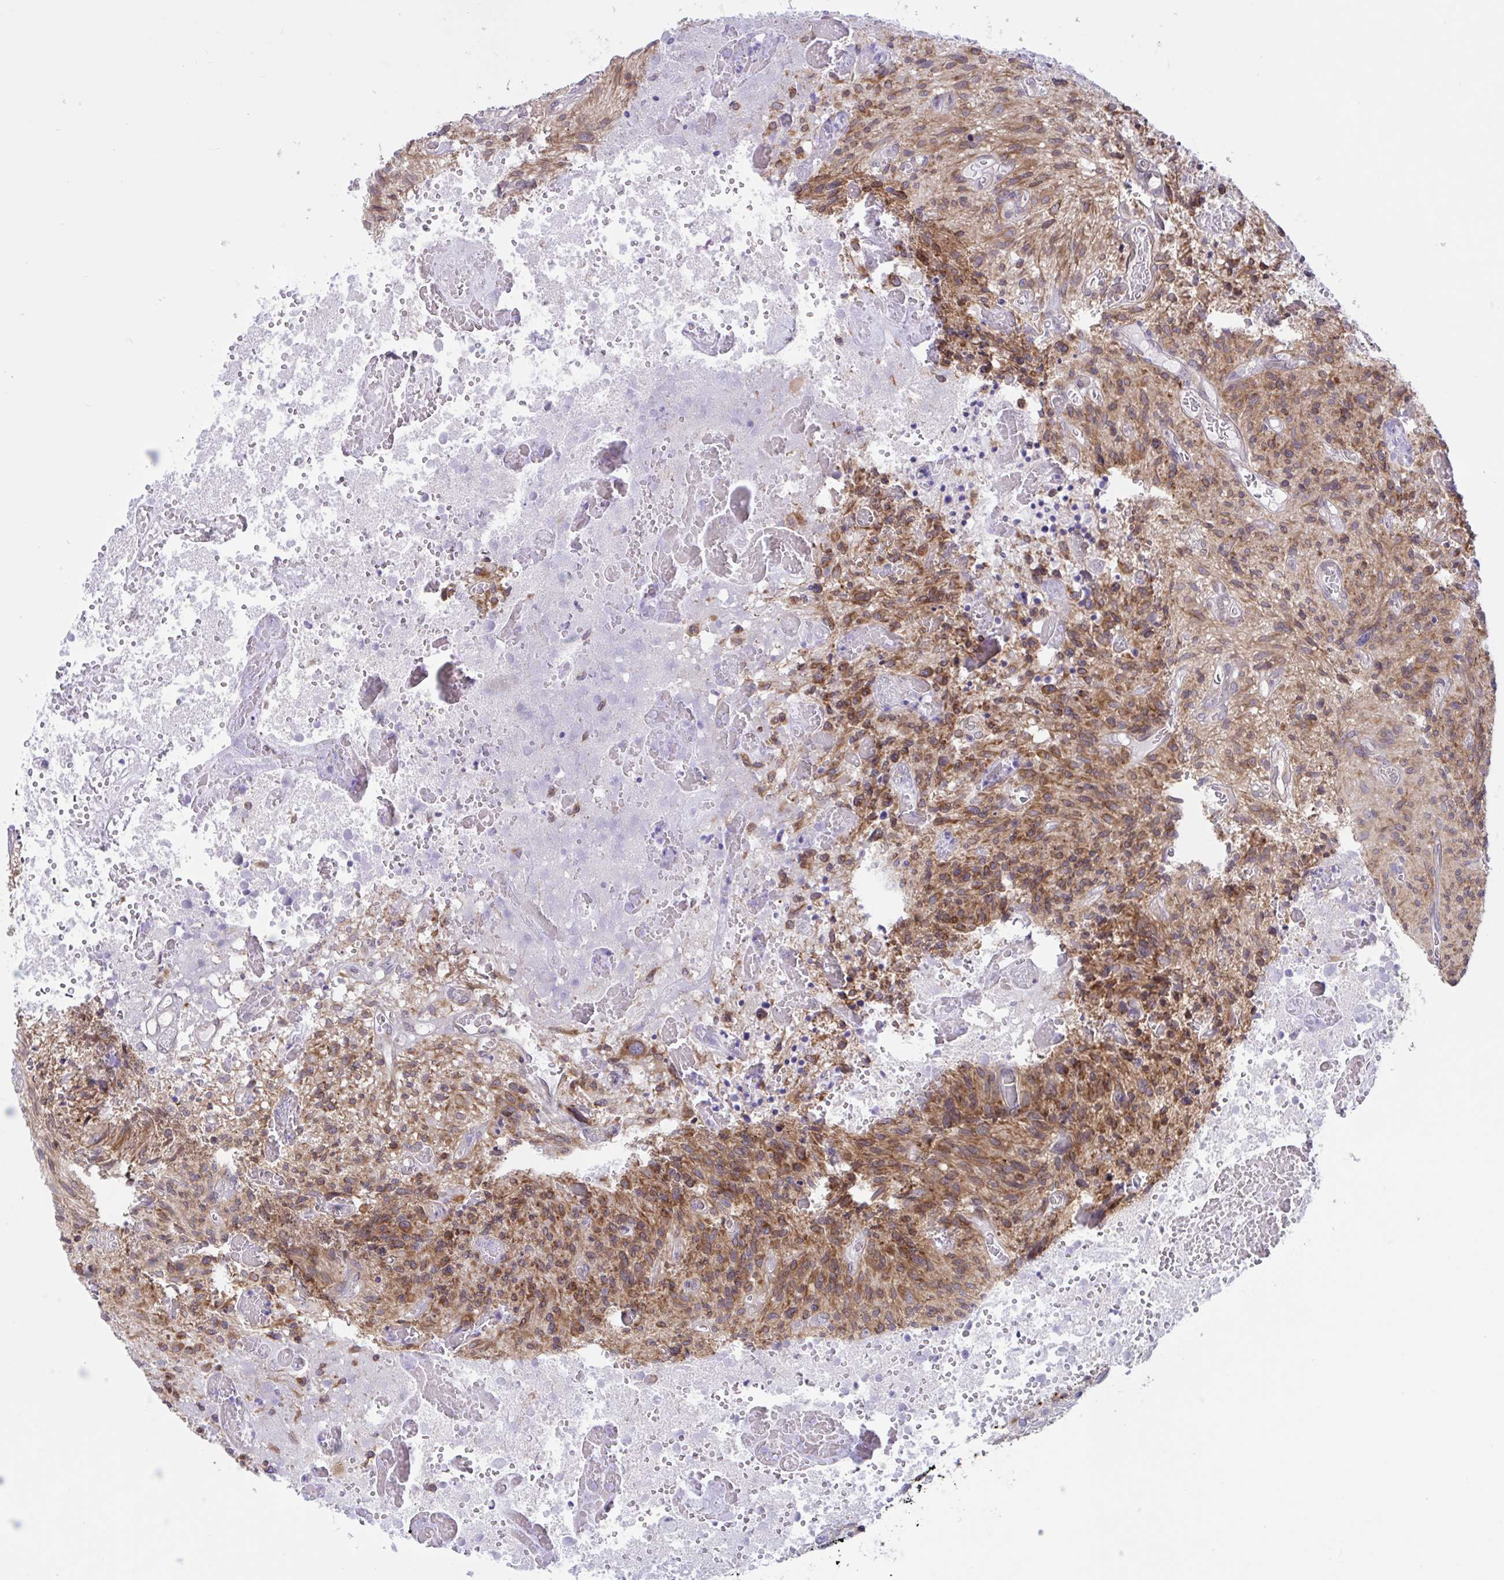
{"staining": {"intensity": "moderate", "quantity": ">75%", "location": "cytoplasmic/membranous"}, "tissue": "glioma", "cell_type": "Tumor cells", "image_type": "cancer", "snomed": [{"axis": "morphology", "description": "Glioma, malignant, High grade"}, {"axis": "topography", "description": "Brain"}], "caption": "Glioma stained for a protein (brown) displays moderate cytoplasmic/membranous positive staining in approximately >75% of tumor cells.", "gene": "CAMLG", "patient": {"sex": "male", "age": 75}}